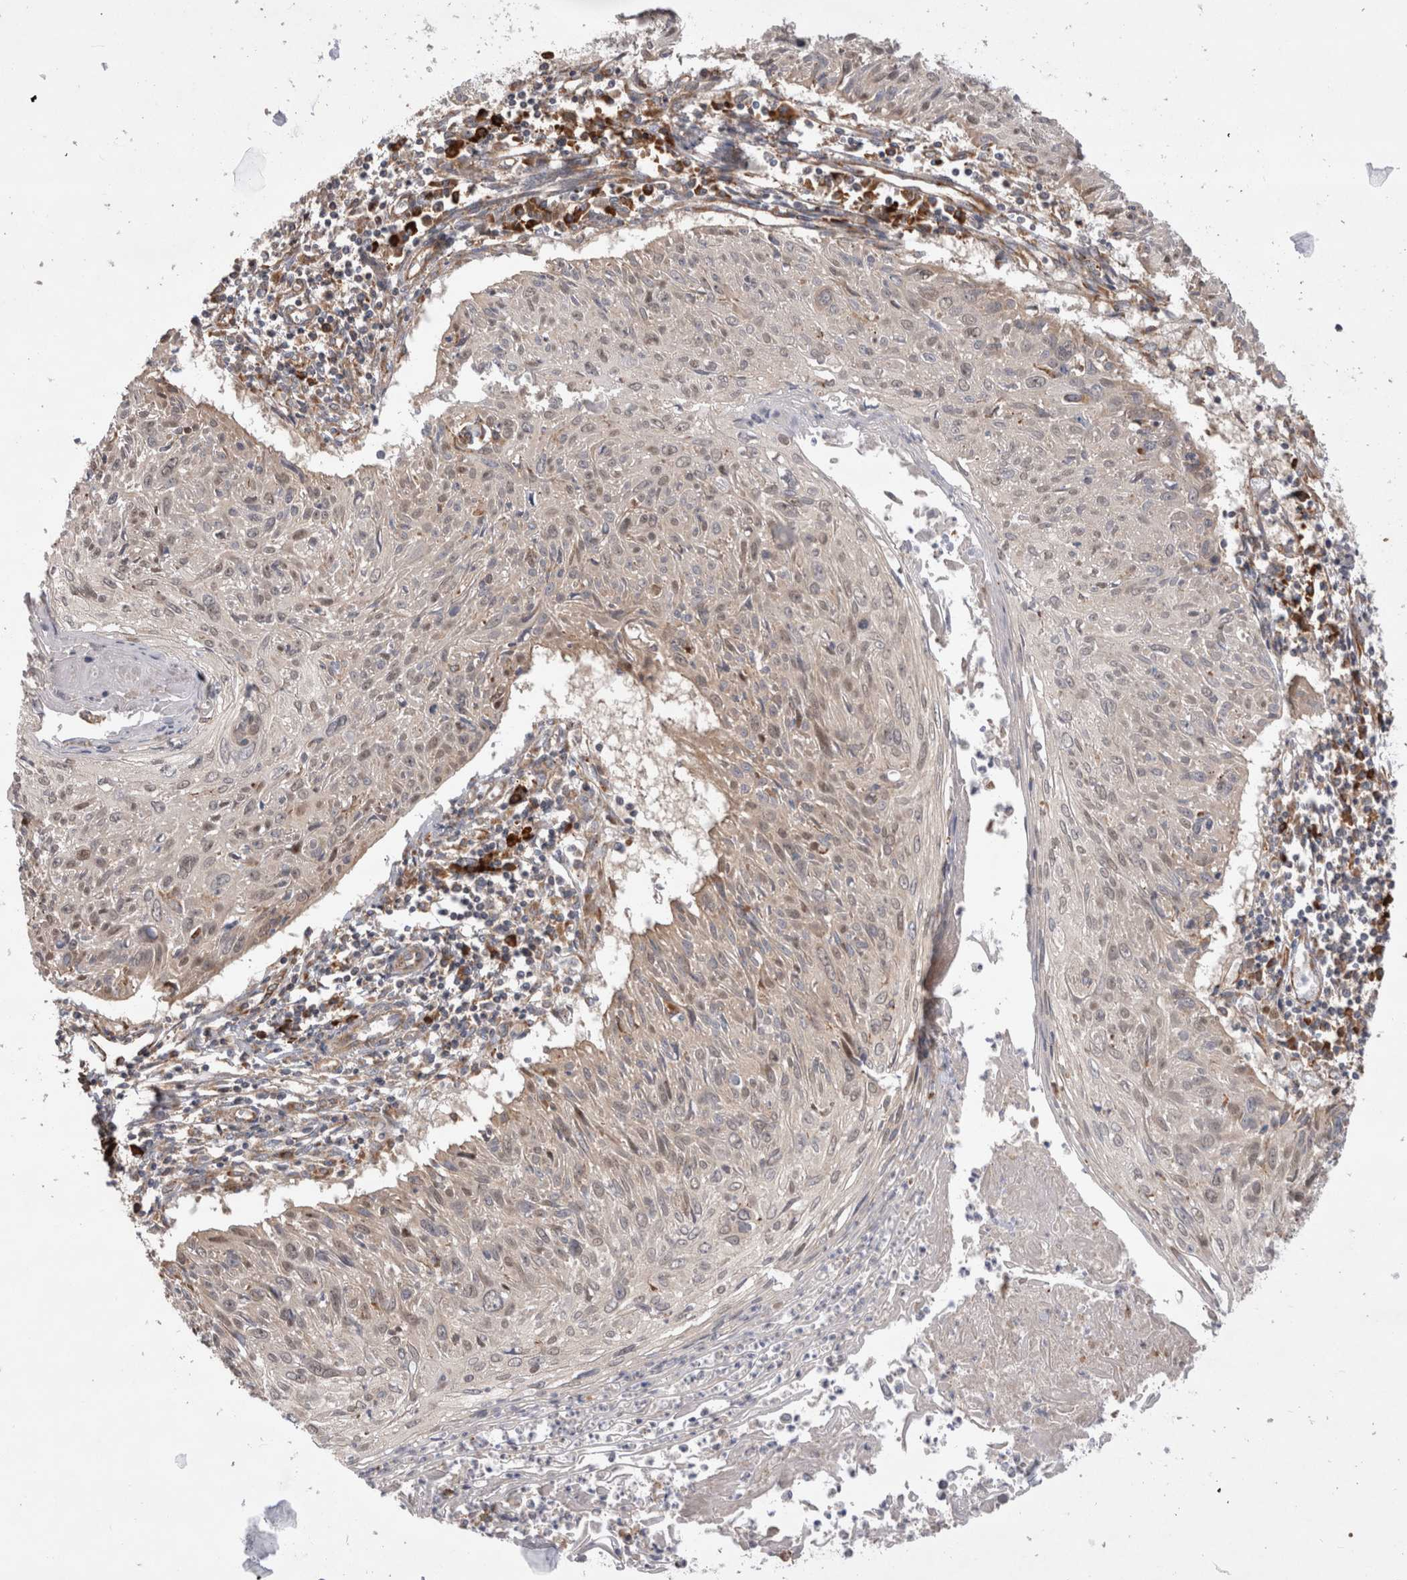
{"staining": {"intensity": "weak", "quantity": "<25%", "location": "cytoplasmic/membranous"}, "tissue": "cervical cancer", "cell_type": "Tumor cells", "image_type": "cancer", "snomed": [{"axis": "morphology", "description": "Squamous cell carcinoma, NOS"}, {"axis": "topography", "description": "Cervix"}], "caption": "High magnification brightfield microscopy of cervical squamous cell carcinoma stained with DAB (3,3'-diaminobenzidine) (brown) and counterstained with hematoxylin (blue): tumor cells show no significant staining.", "gene": "PDCD10", "patient": {"sex": "female", "age": 51}}